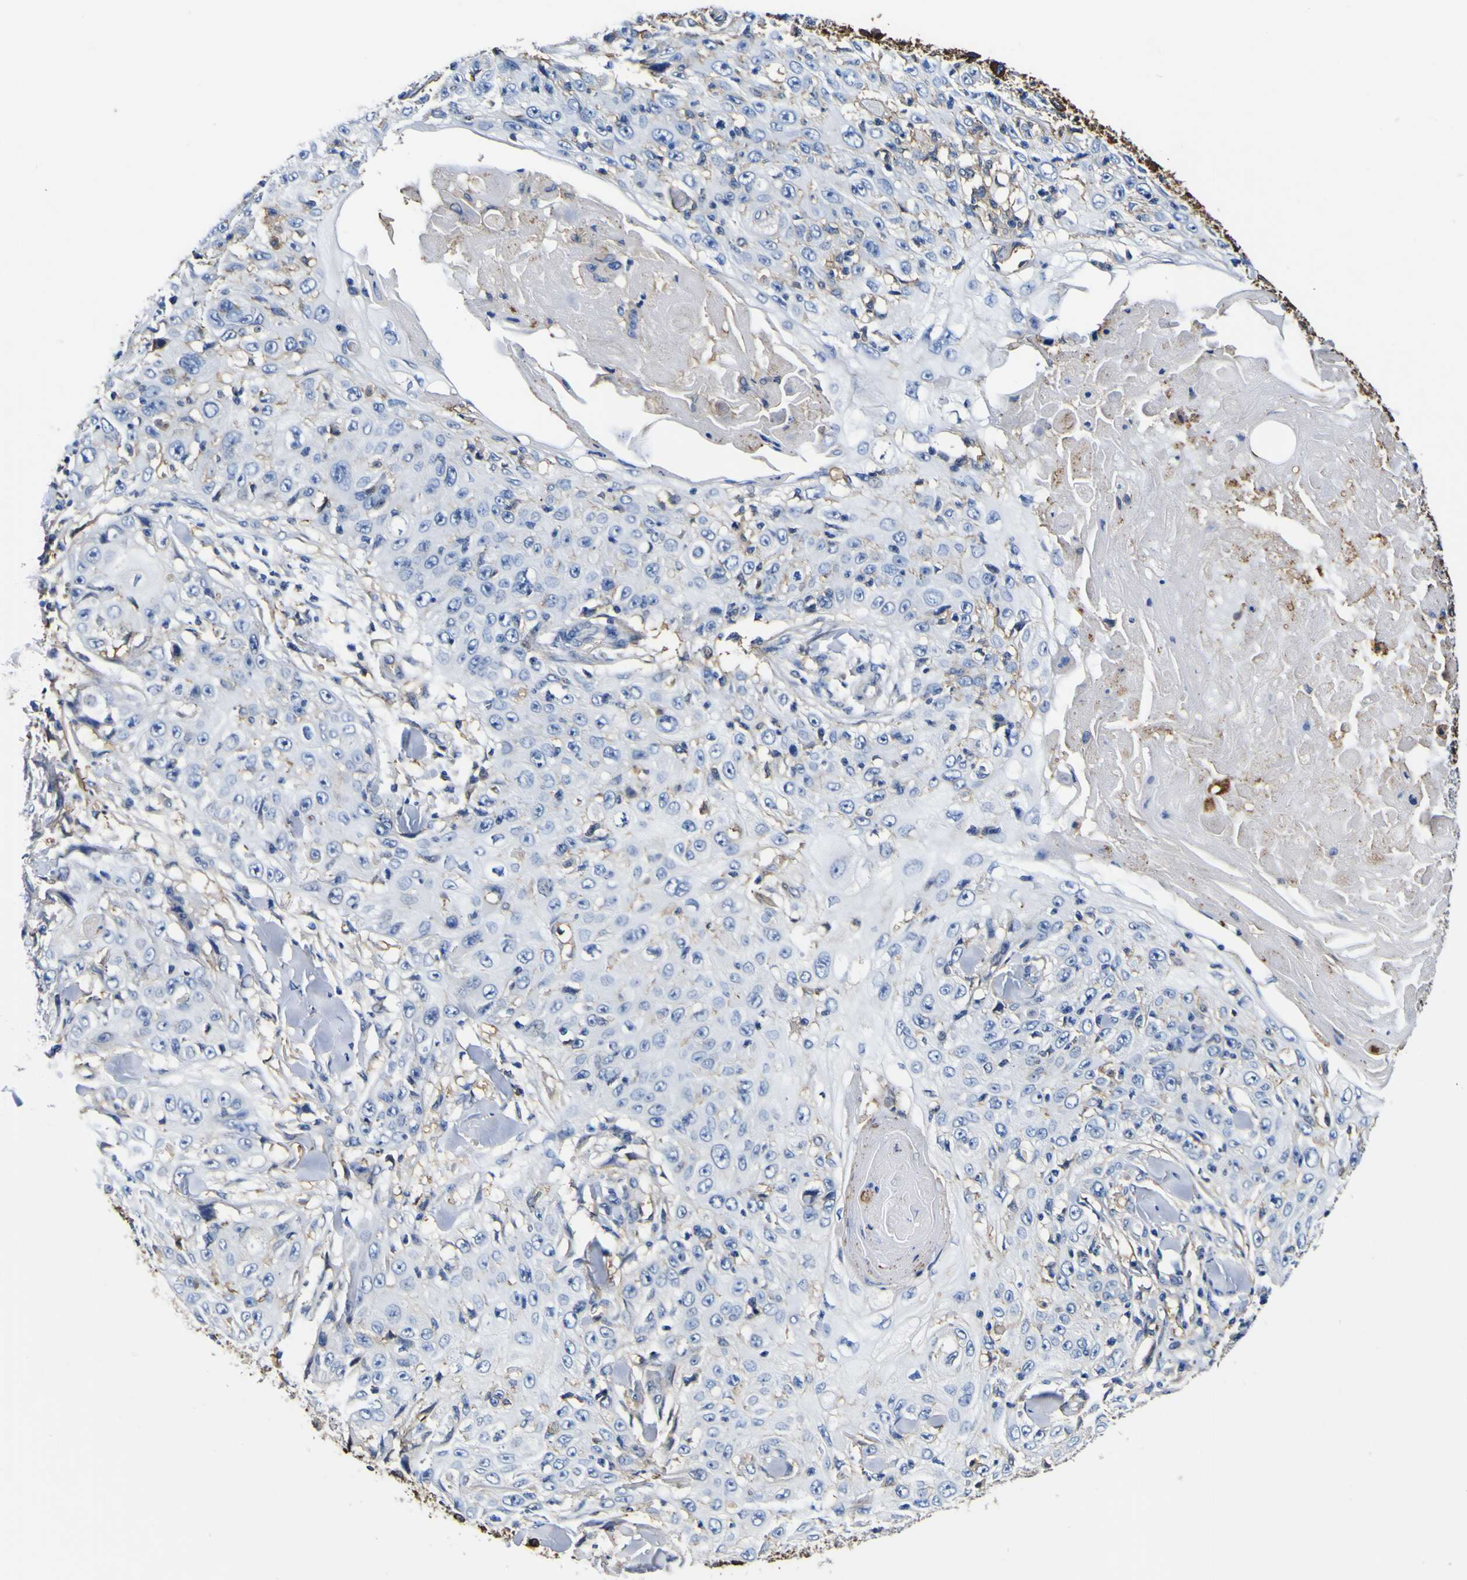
{"staining": {"intensity": "negative", "quantity": "none", "location": "none"}, "tissue": "skin cancer", "cell_type": "Tumor cells", "image_type": "cancer", "snomed": [{"axis": "morphology", "description": "Squamous cell carcinoma, NOS"}, {"axis": "topography", "description": "Skin"}], "caption": "Tumor cells show no significant protein staining in skin squamous cell carcinoma. (Brightfield microscopy of DAB (3,3'-diaminobenzidine) immunohistochemistry at high magnification).", "gene": "PXDN", "patient": {"sex": "male", "age": 86}}